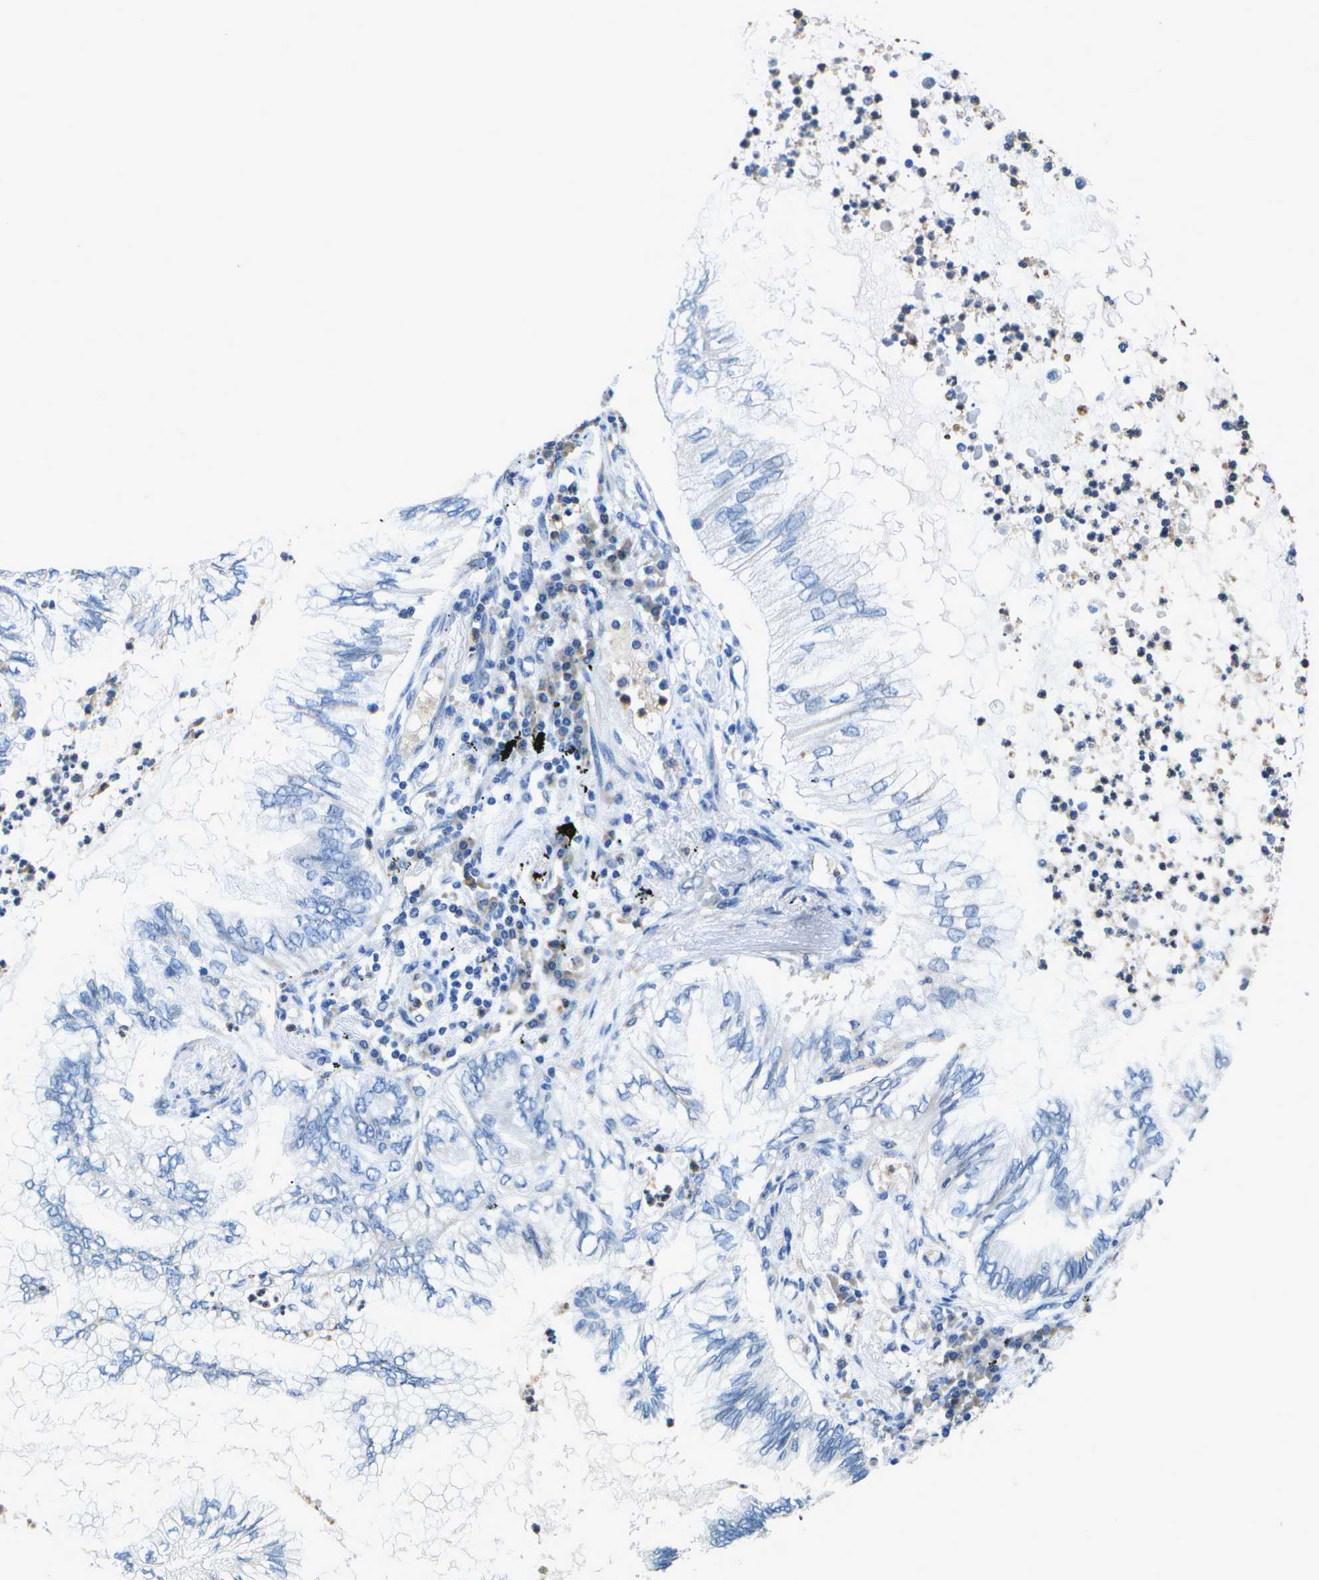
{"staining": {"intensity": "negative", "quantity": "none", "location": "none"}, "tissue": "lung cancer", "cell_type": "Tumor cells", "image_type": "cancer", "snomed": [{"axis": "morphology", "description": "Normal tissue, NOS"}, {"axis": "morphology", "description": "Adenocarcinoma, NOS"}, {"axis": "topography", "description": "Bronchus"}, {"axis": "topography", "description": "Lung"}], "caption": "DAB immunohistochemical staining of human lung cancer exhibits no significant positivity in tumor cells.", "gene": "DSE", "patient": {"sex": "female", "age": 70}}